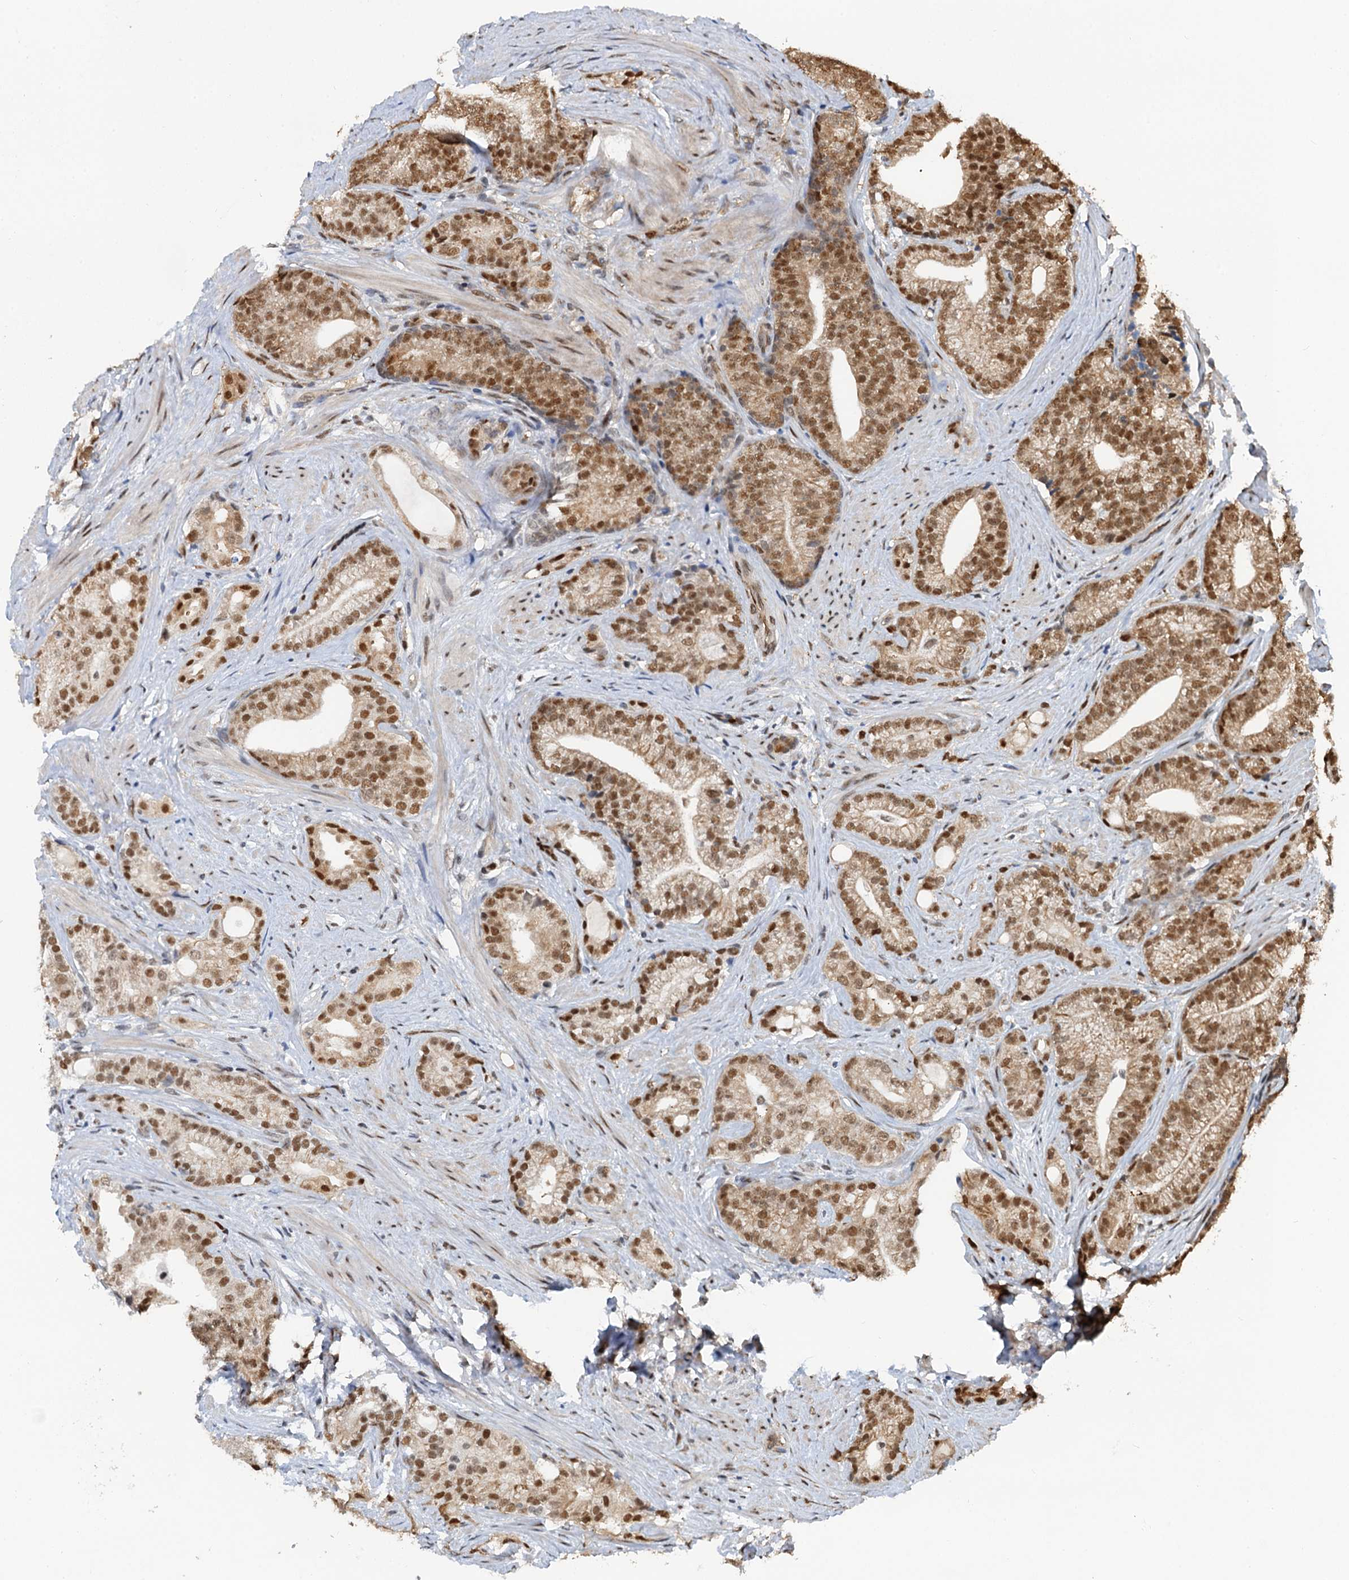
{"staining": {"intensity": "strong", "quantity": ">75%", "location": "nuclear"}, "tissue": "prostate cancer", "cell_type": "Tumor cells", "image_type": "cancer", "snomed": [{"axis": "morphology", "description": "Adenocarcinoma, Low grade"}, {"axis": "topography", "description": "Prostate"}], "caption": "Human prostate cancer (low-grade adenocarcinoma) stained with a brown dye displays strong nuclear positive expression in approximately >75% of tumor cells.", "gene": "CFDP1", "patient": {"sex": "male", "age": 71}}